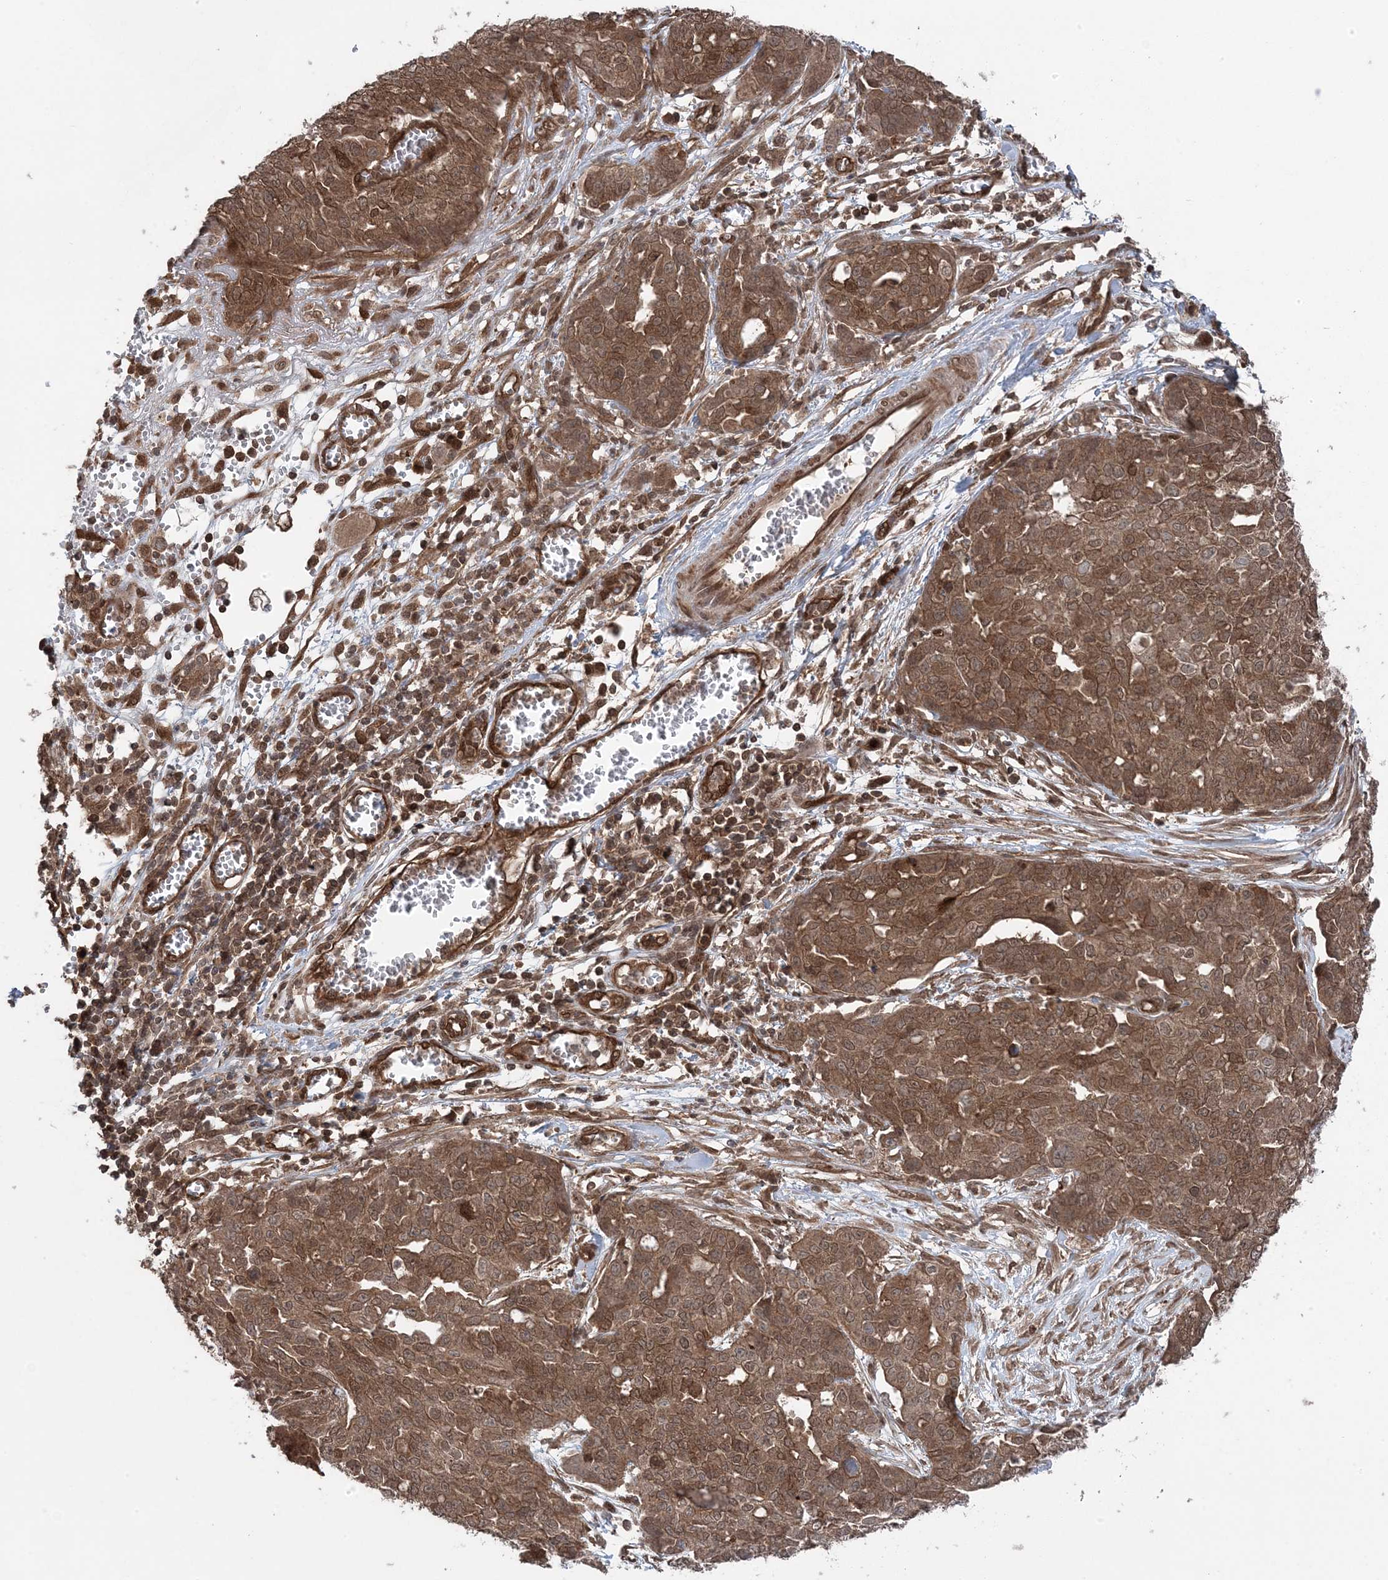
{"staining": {"intensity": "moderate", "quantity": ">75%", "location": "cytoplasmic/membranous"}, "tissue": "ovarian cancer", "cell_type": "Tumor cells", "image_type": "cancer", "snomed": [{"axis": "morphology", "description": "Cystadenocarcinoma, serous, NOS"}, {"axis": "topography", "description": "Soft tissue"}, {"axis": "topography", "description": "Ovary"}], "caption": "About >75% of tumor cells in human ovarian cancer show moderate cytoplasmic/membranous protein staining as visualized by brown immunohistochemical staining.", "gene": "MAPK1IP1L", "patient": {"sex": "female", "age": 57}}